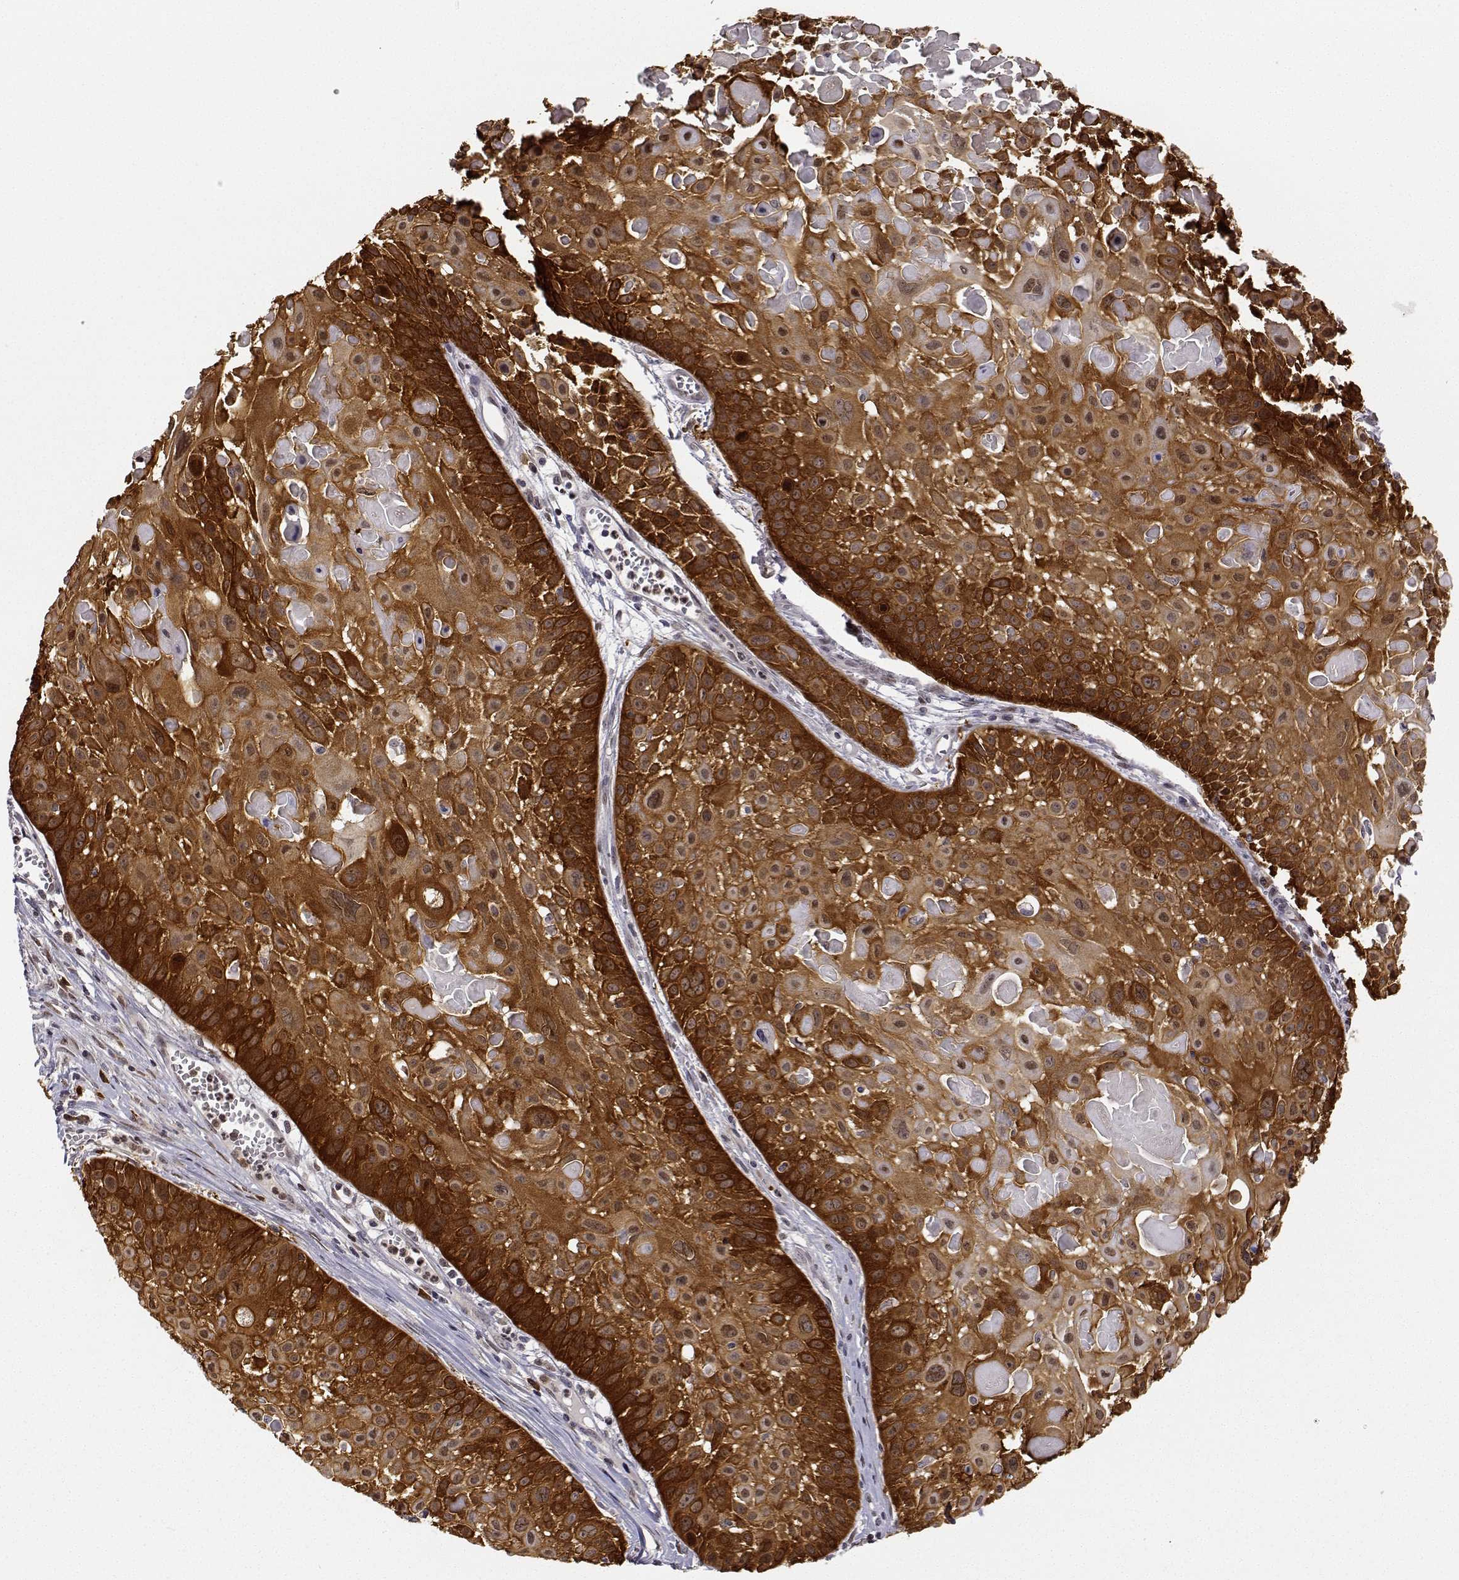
{"staining": {"intensity": "strong", "quantity": ">75%", "location": "cytoplasmic/membranous,nuclear"}, "tissue": "skin cancer", "cell_type": "Tumor cells", "image_type": "cancer", "snomed": [{"axis": "morphology", "description": "Squamous cell carcinoma, NOS"}, {"axis": "topography", "description": "Skin"}, {"axis": "topography", "description": "Anal"}], "caption": "A brown stain highlights strong cytoplasmic/membranous and nuclear staining of a protein in skin squamous cell carcinoma tumor cells.", "gene": "PHGDH", "patient": {"sex": "female", "age": 75}}